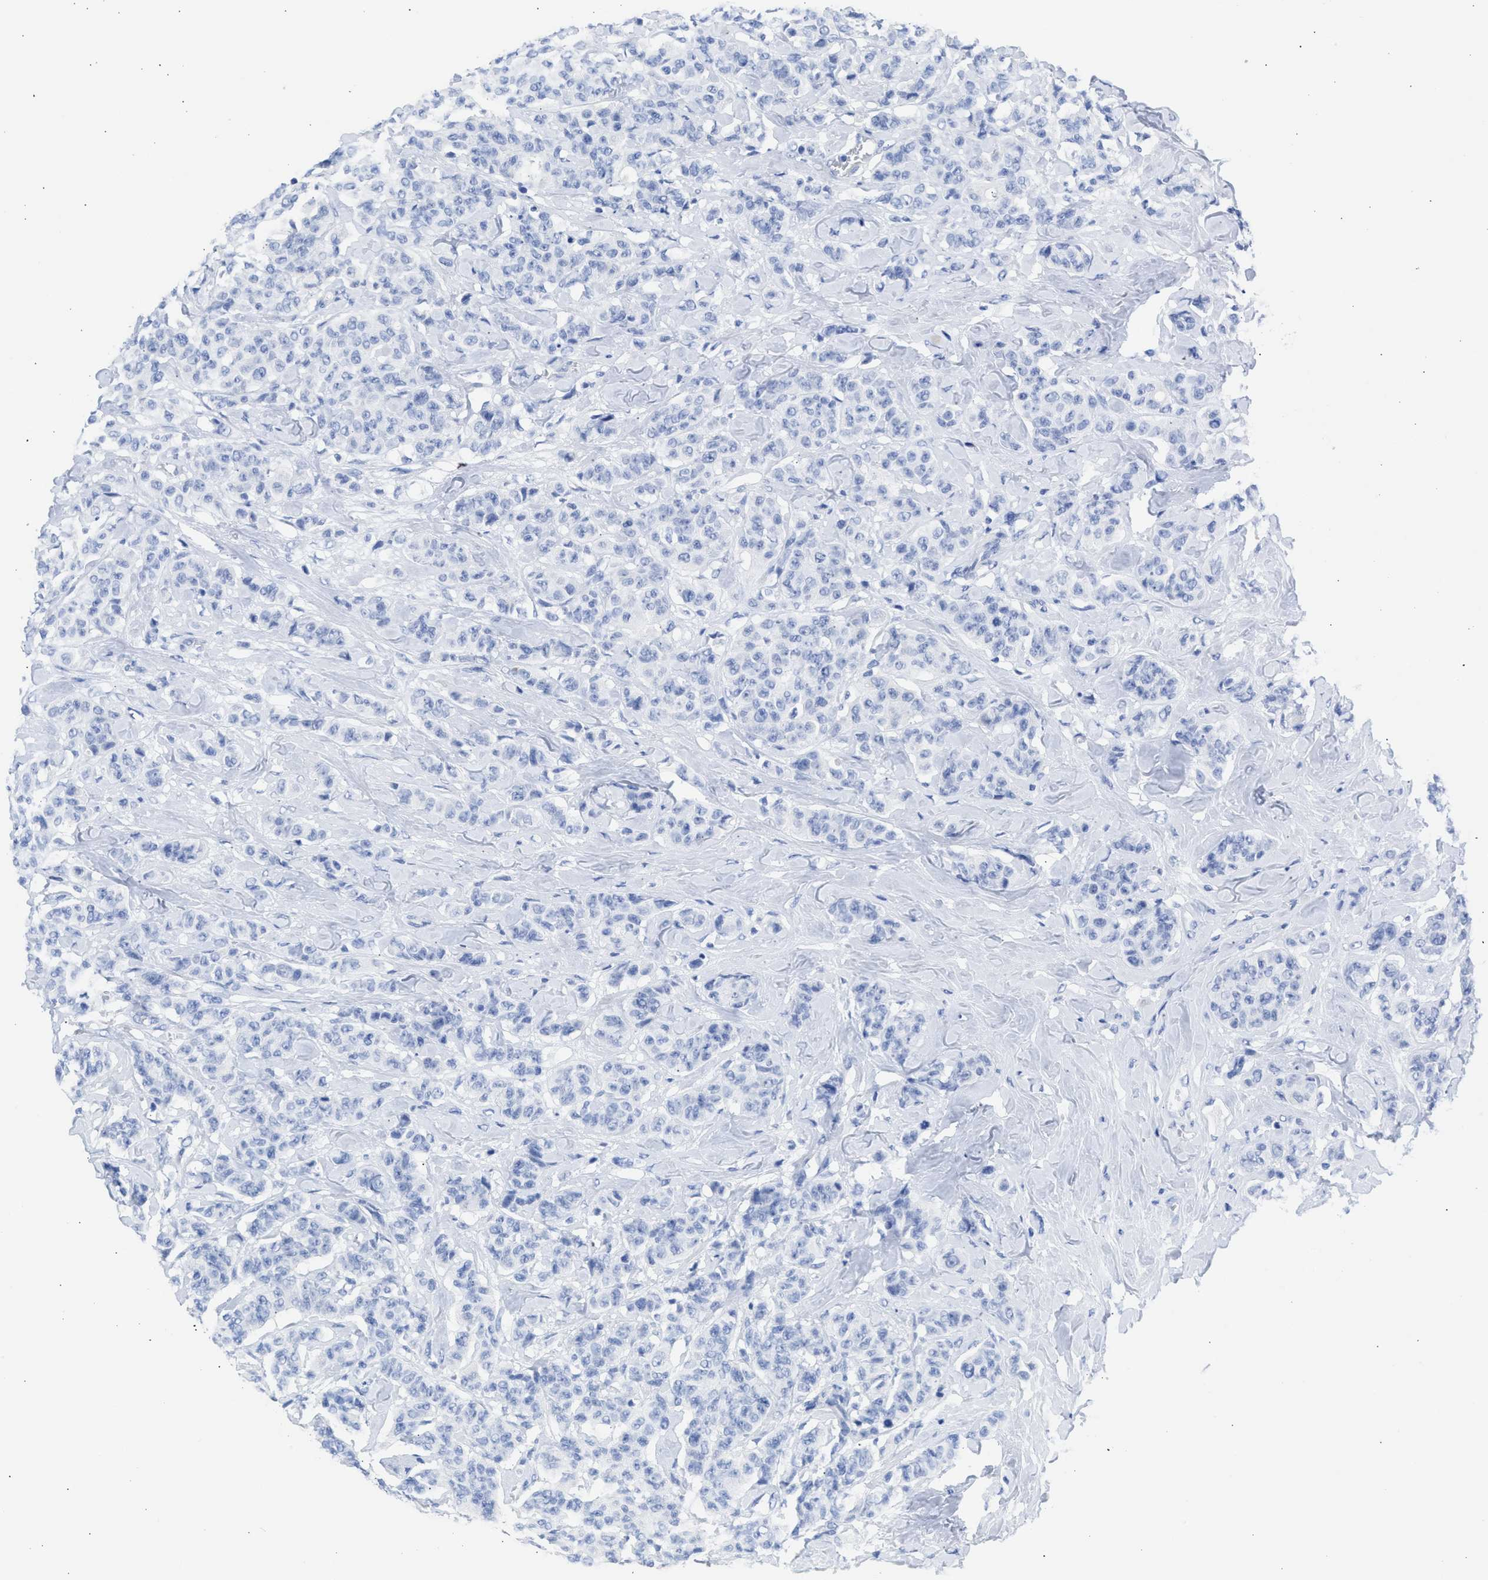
{"staining": {"intensity": "negative", "quantity": "none", "location": "none"}, "tissue": "breast cancer", "cell_type": "Tumor cells", "image_type": "cancer", "snomed": [{"axis": "morphology", "description": "Normal tissue, NOS"}, {"axis": "morphology", "description": "Duct carcinoma"}, {"axis": "topography", "description": "Breast"}], "caption": "Breast cancer stained for a protein using immunohistochemistry (IHC) displays no positivity tumor cells.", "gene": "NCAM1", "patient": {"sex": "female", "age": 40}}